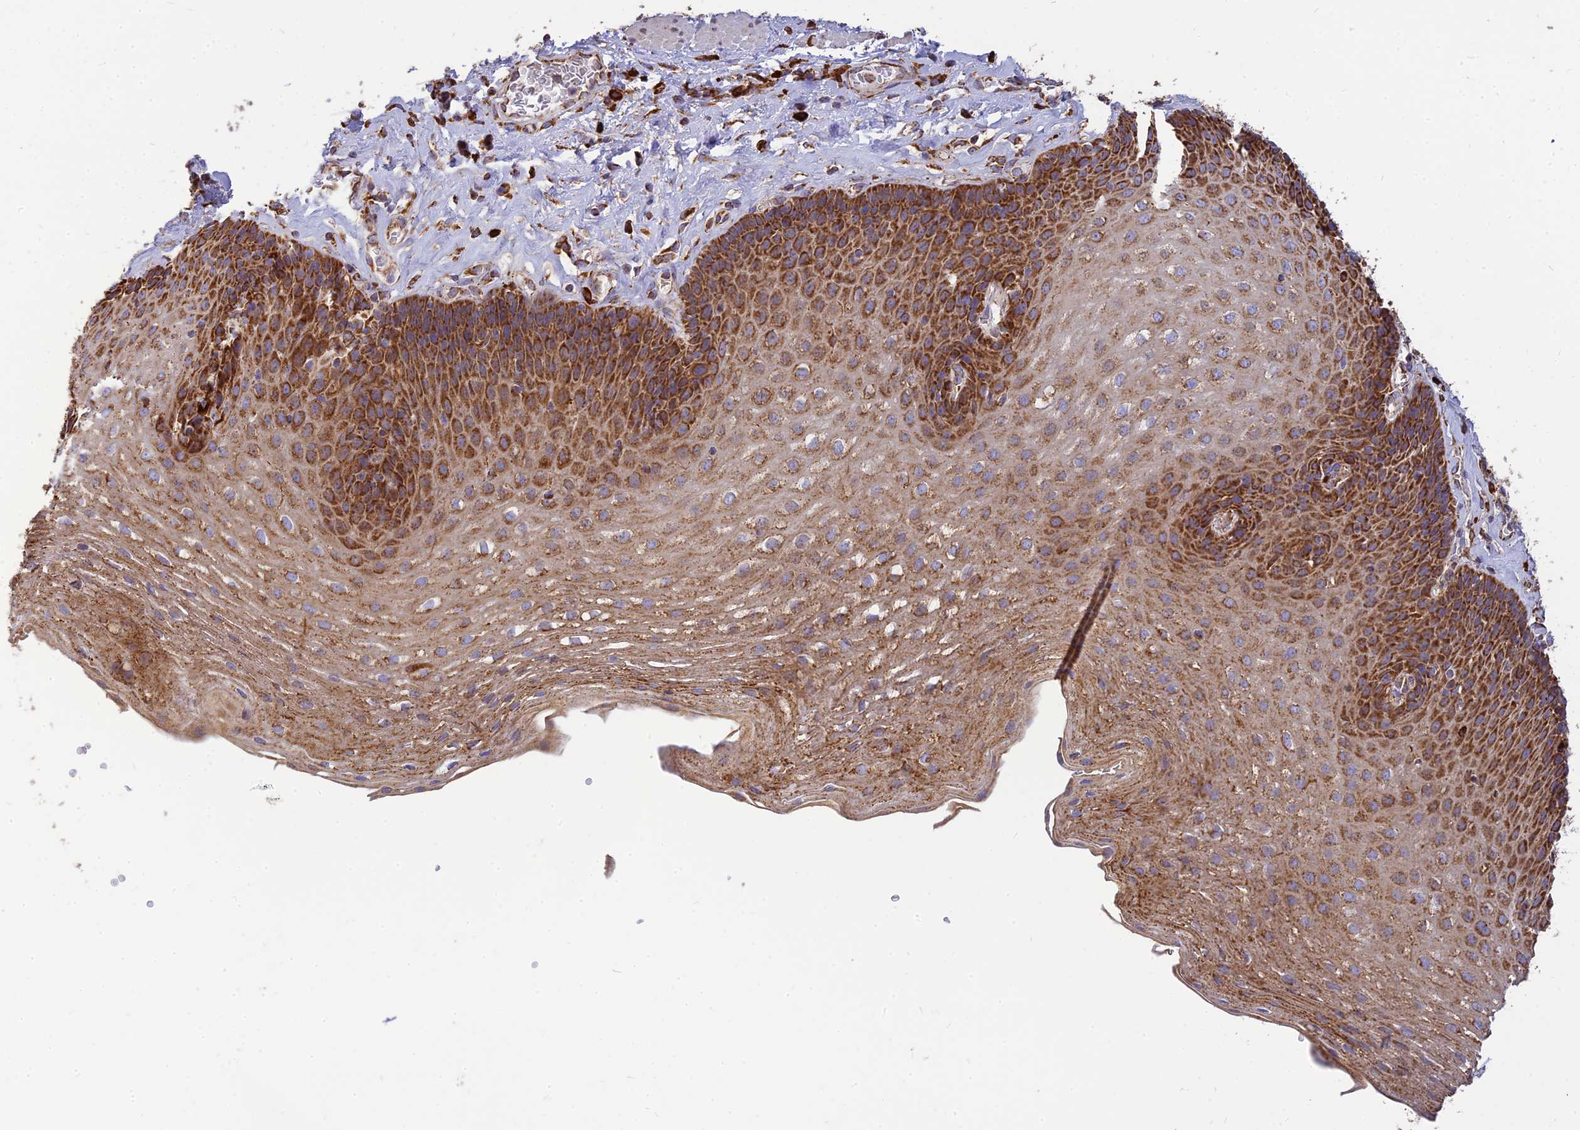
{"staining": {"intensity": "strong", "quantity": ">75%", "location": "cytoplasmic/membranous"}, "tissue": "esophagus", "cell_type": "Squamous epithelial cells", "image_type": "normal", "snomed": [{"axis": "morphology", "description": "Normal tissue, NOS"}, {"axis": "topography", "description": "Esophagus"}], "caption": "About >75% of squamous epithelial cells in unremarkable human esophagus display strong cytoplasmic/membranous protein staining as visualized by brown immunohistochemical staining.", "gene": "THUMPD2", "patient": {"sex": "female", "age": 66}}